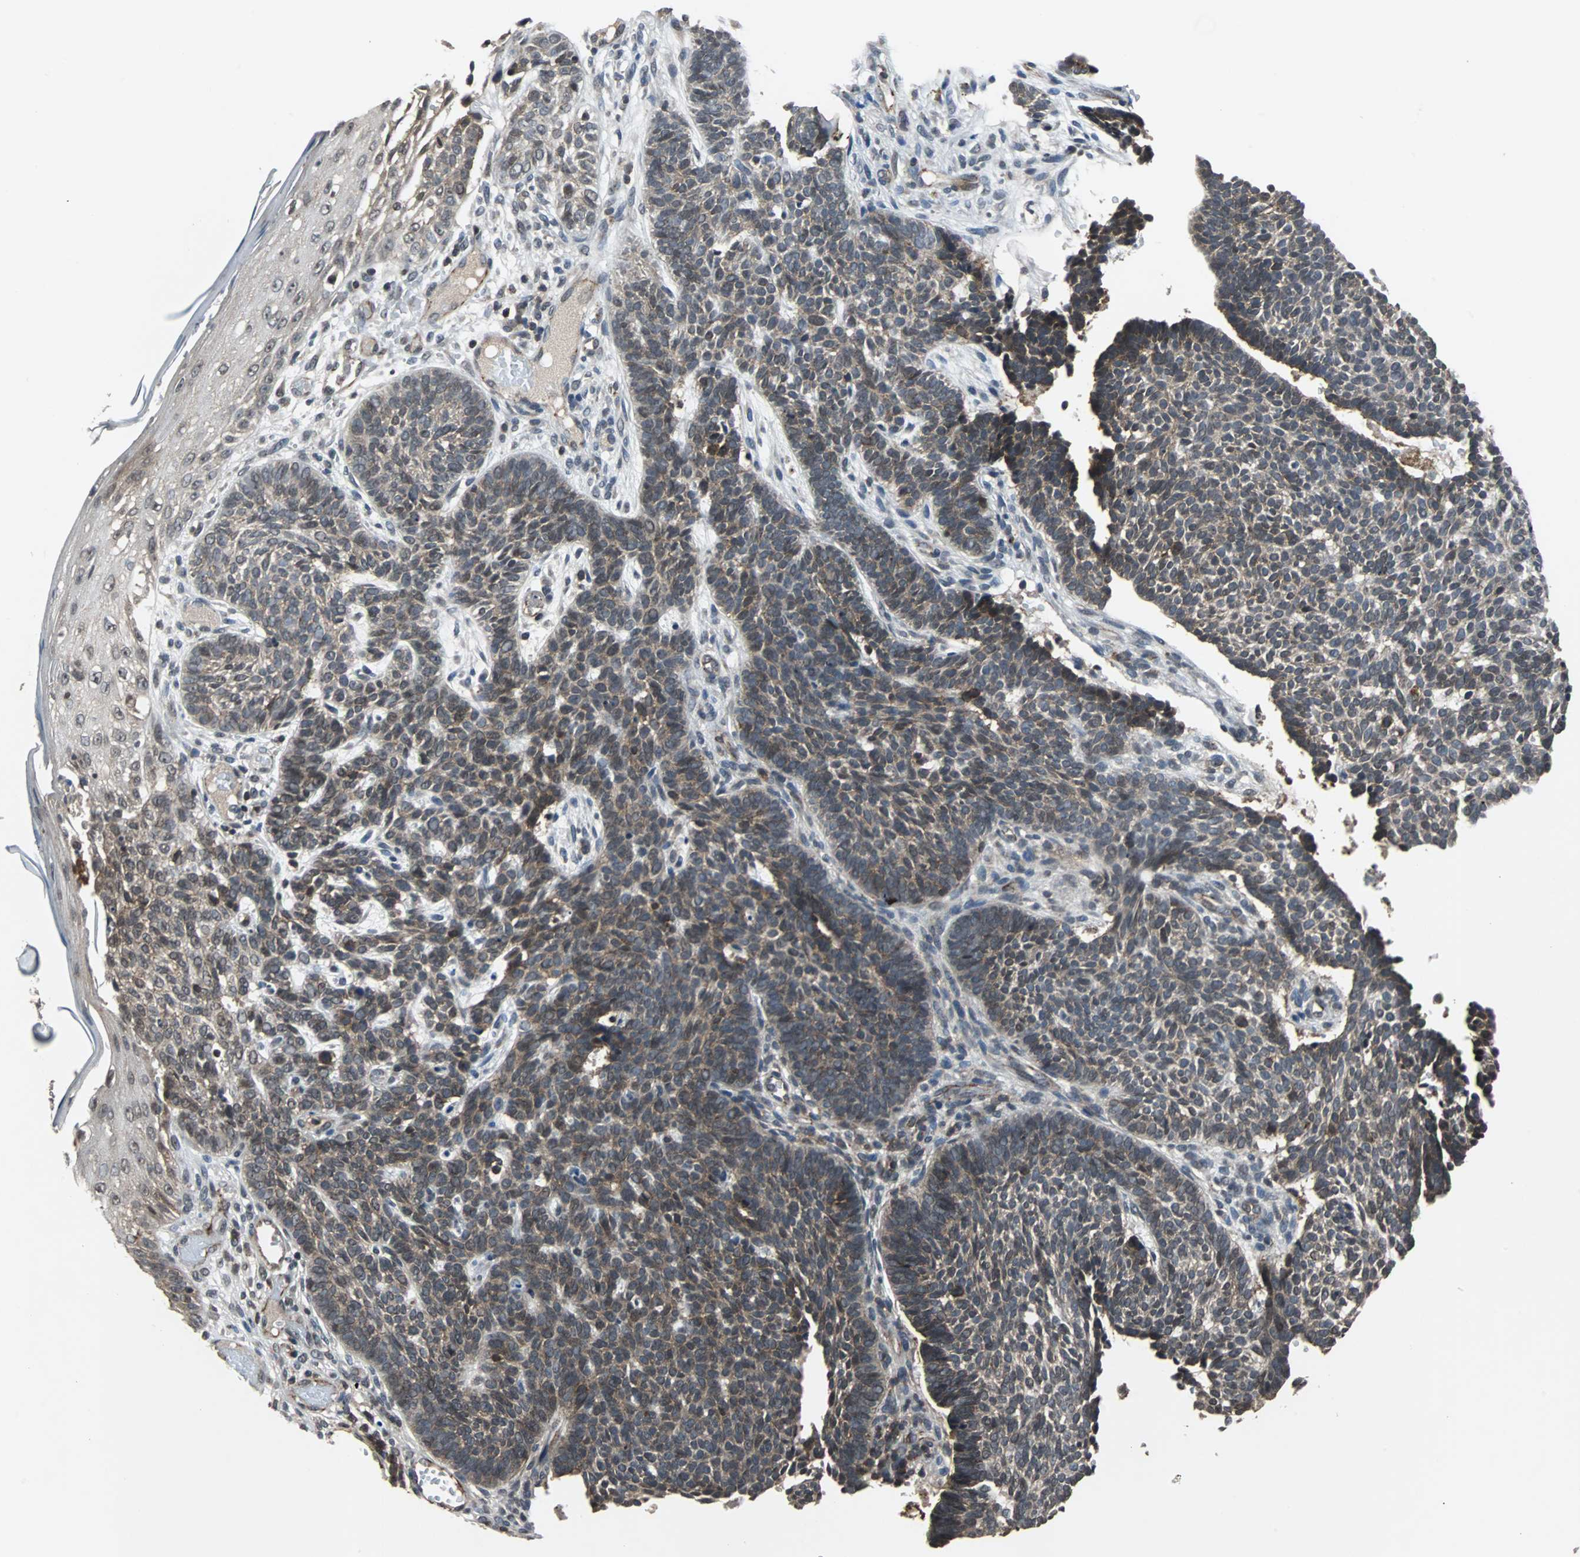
{"staining": {"intensity": "moderate", "quantity": ">75%", "location": "cytoplasmic/membranous"}, "tissue": "skin cancer", "cell_type": "Tumor cells", "image_type": "cancer", "snomed": [{"axis": "morphology", "description": "Normal tissue, NOS"}, {"axis": "morphology", "description": "Basal cell carcinoma"}, {"axis": "topography", "description": "Skin"}], "caption": "Skin cancer (basal cell carcinoma) stained with a brown dye exhibits moderate cytoplasmic/membranous positive expression in approximately >75% of tumor cells.", "gene": "LSR", "patient": {"sex": "male", "age": 87}}